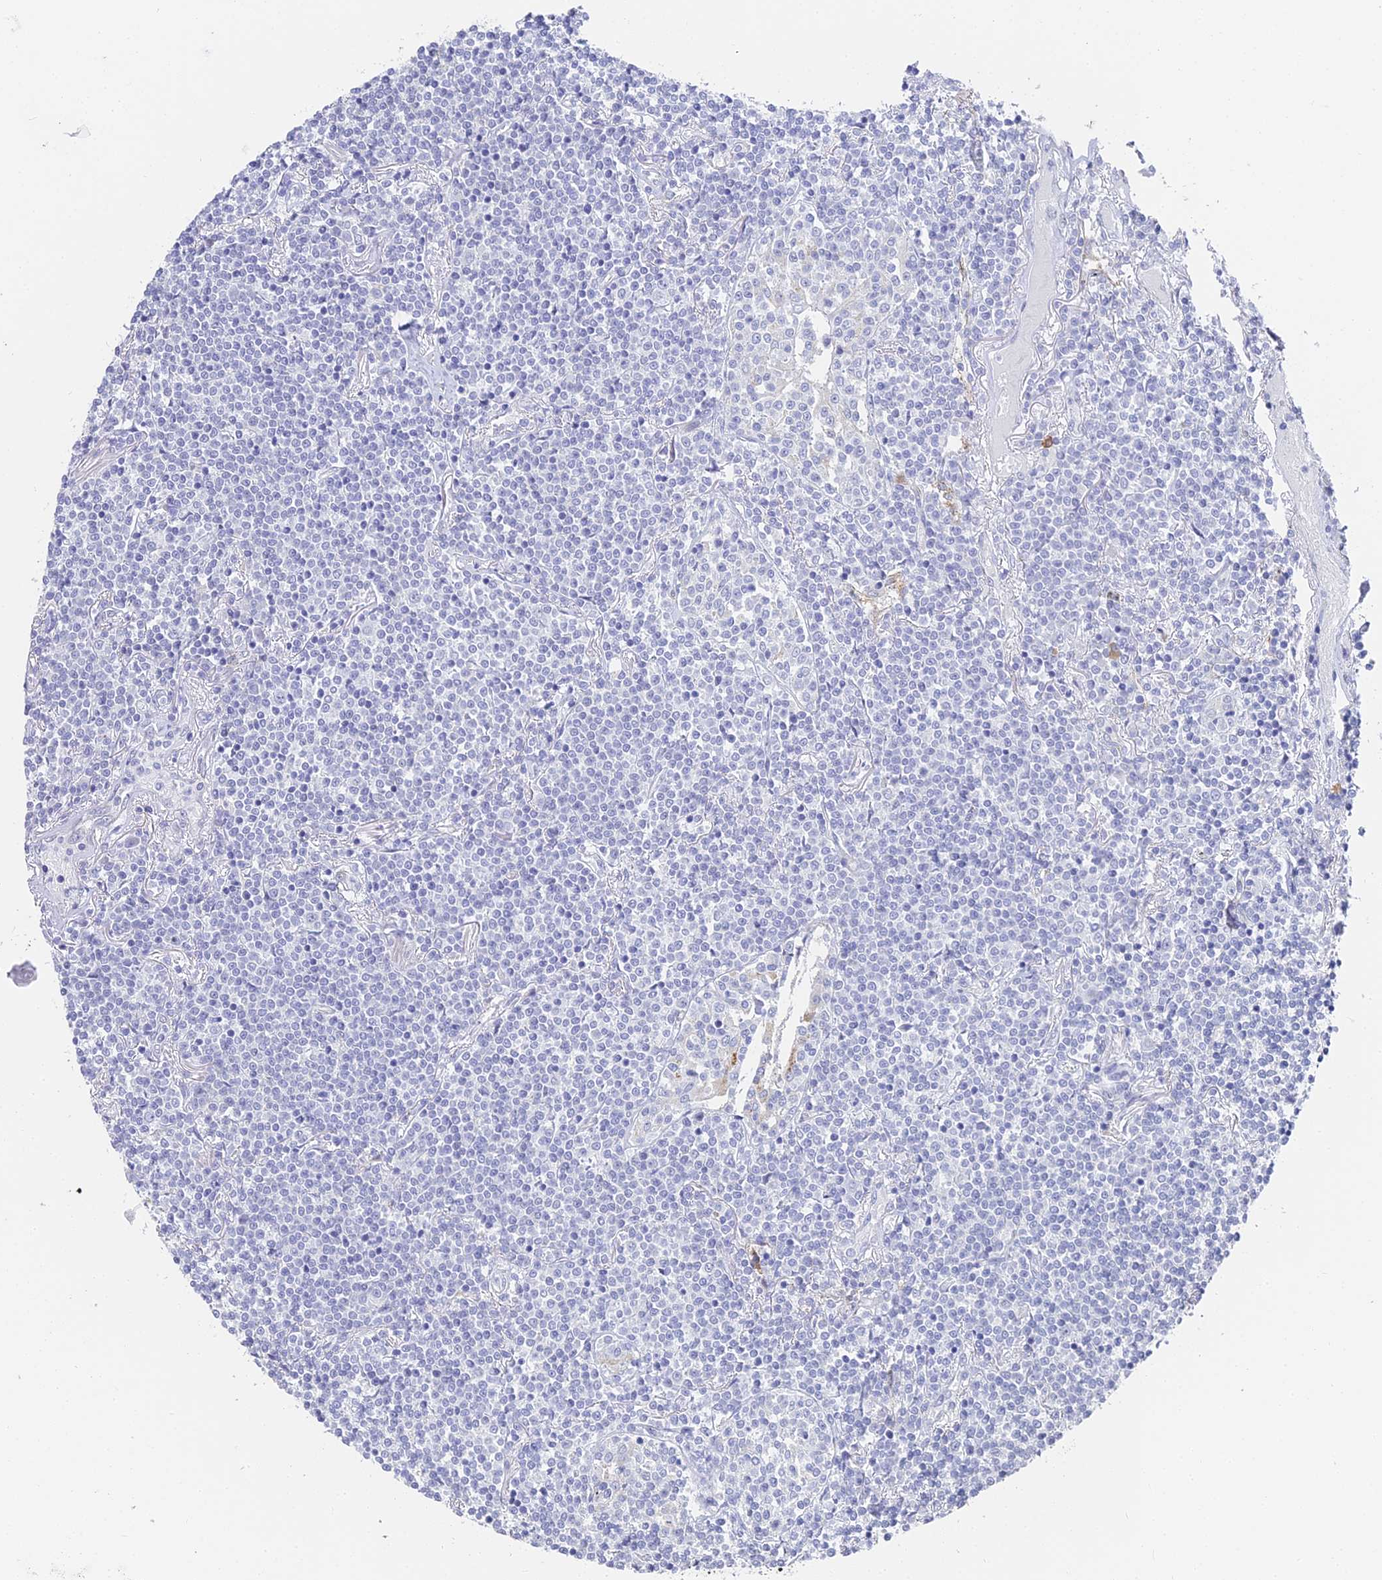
{"staining": {"intensity": "negative", "quantity": "none", "location": "none"}, "tissue": "lymphoma", "cell_type": "Tumor cells", "image_type": "cancer", "snomed": [{"axis": "morphology", "description": "Malignant lymphoma, non-Hodgkin's type, Low grade"}, {"axis": "topography", "description": "Lung"}], "caption": "Immunohistochemical staining of malignant lymphoma, non-Hodgkin's type (low-grade) displays no significant staining in tumor cells. Nuclei are stained in blue.", "gene": "GJA1", "patient": {"sex": "female", "age": 71}}